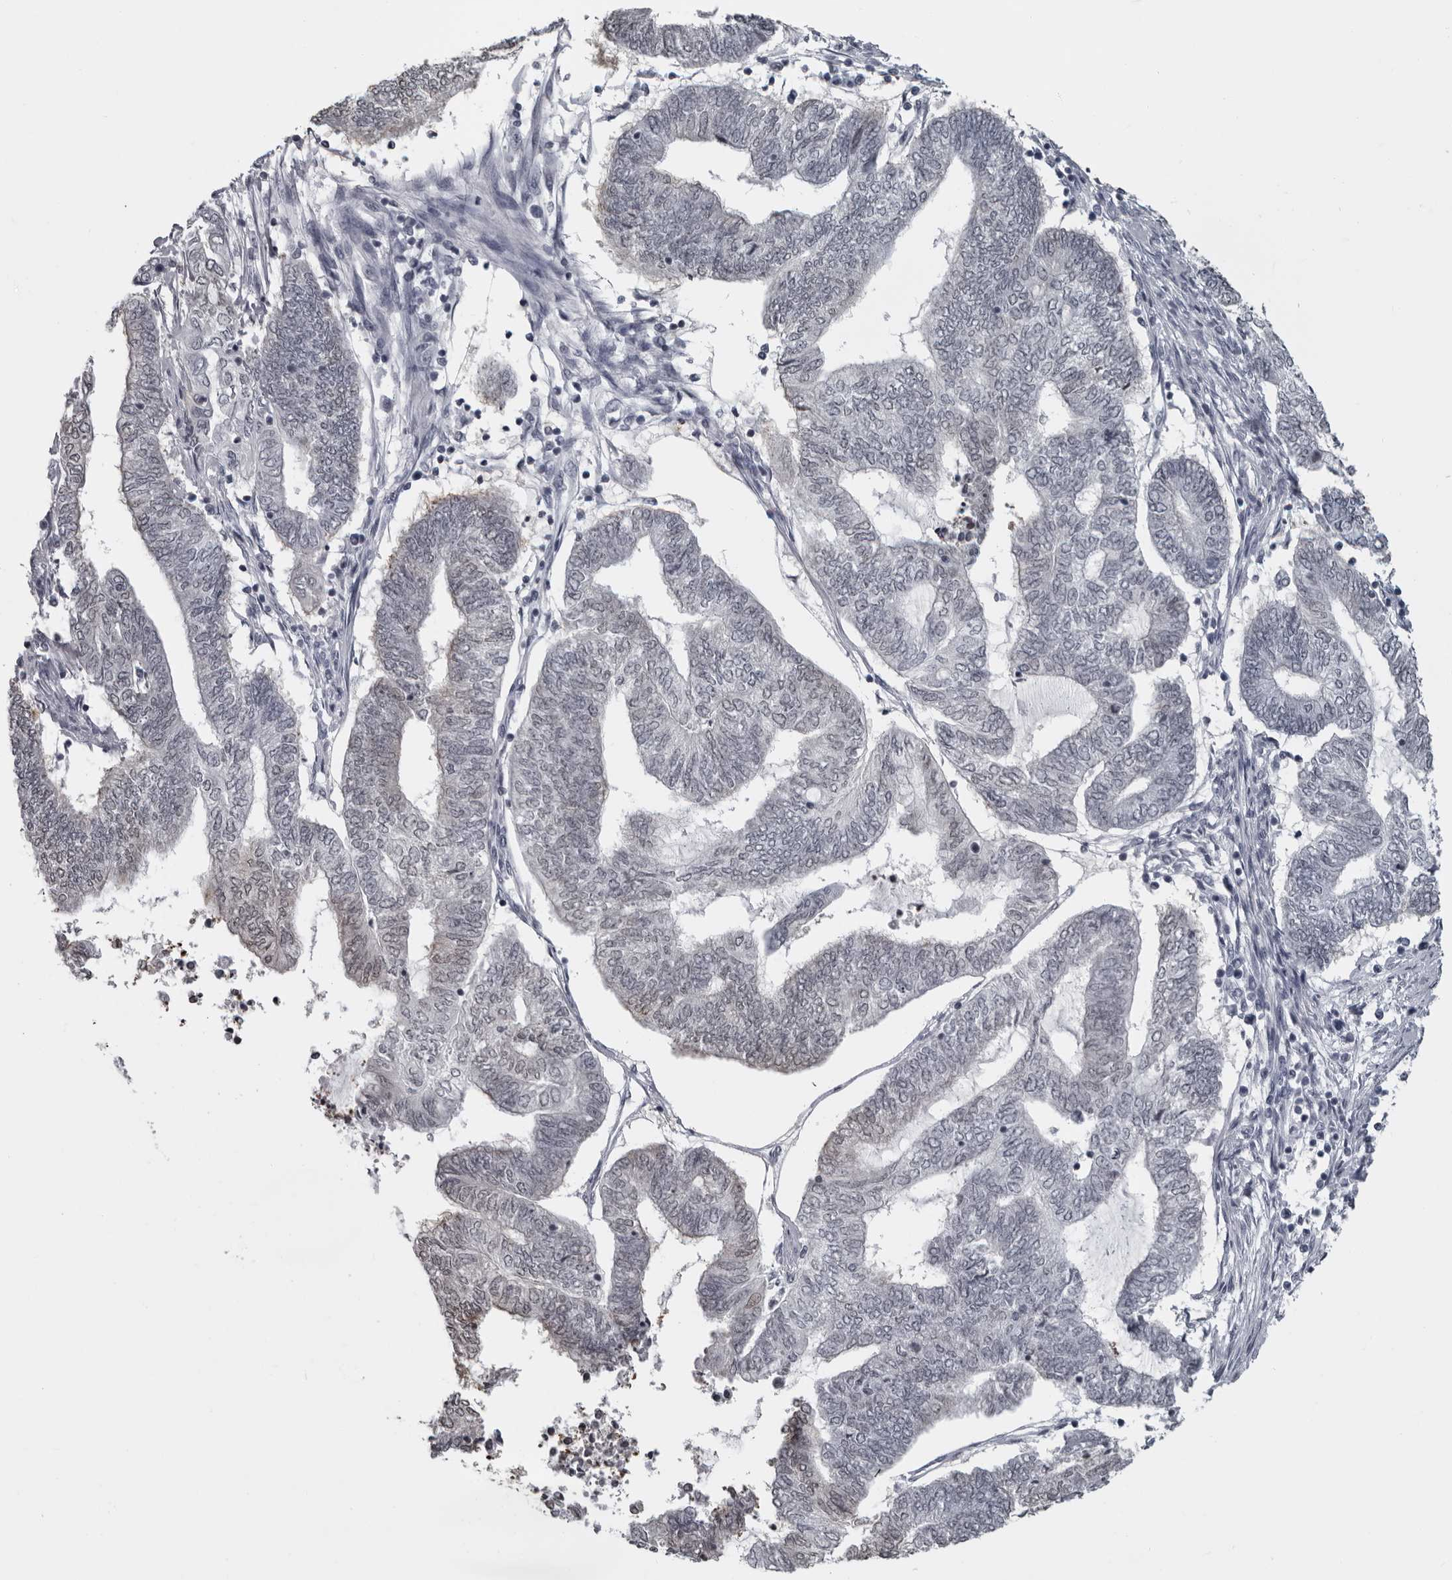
{"staining": {"intensity": "negative", "quantity": "none", "location": "none"}, "tissue": "endometrial cancer", "cell_type": "Tumor cells", "image_type": "cancer", "snomed": [{"axis": "morphology", "description": "Adenocarcinoma, NOS"}, {"axis": "topography", "description": "Uterus"}, {"axis": "topography", "description": "Endometrium"}], "caption": "Endometrial adenocarcinoma stained for a protein using IHC reveals no expression tumor cells.", "gene": "LZIC", "patient": {"sex": "female", "age": 70}}